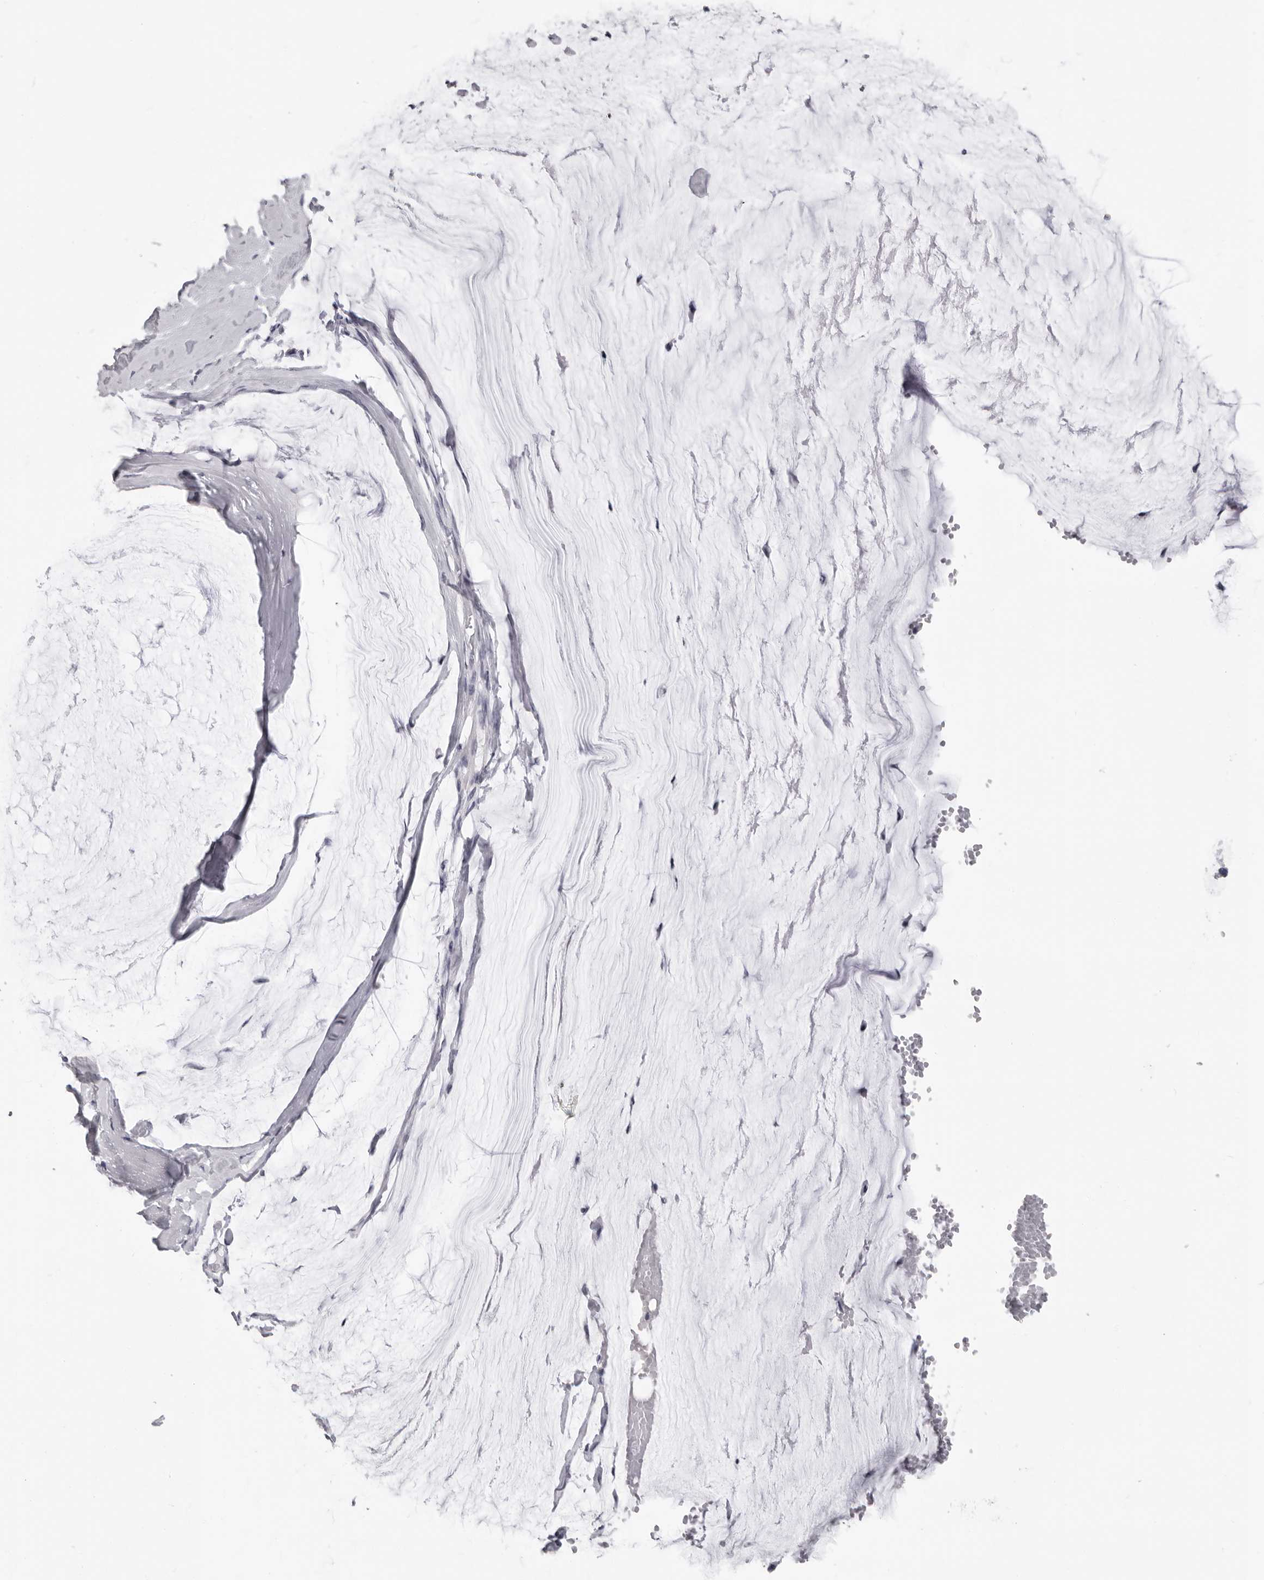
{"staining": {"intensity": "negative", "quantity": "none", "location": "none"}, "tissue": "ovarian cancer", "cell_type": "Tumor cells", "image_type": "cancer", "snomed": [{"axis": "morphology", "description": "Cystadenocarcinoma, mucinous, NOS"}, {"axis": "topography", "description": "Ovary"}], "caption": "A high-resolution photomicrograph shows immunohistochemistry staining of ovarian cancer (mucinous cystadenocarcinoma), which displays no significant positivity in tumor cells.", "gene": "DNALI1", "patient": {"sex": "female", "age": 39}}